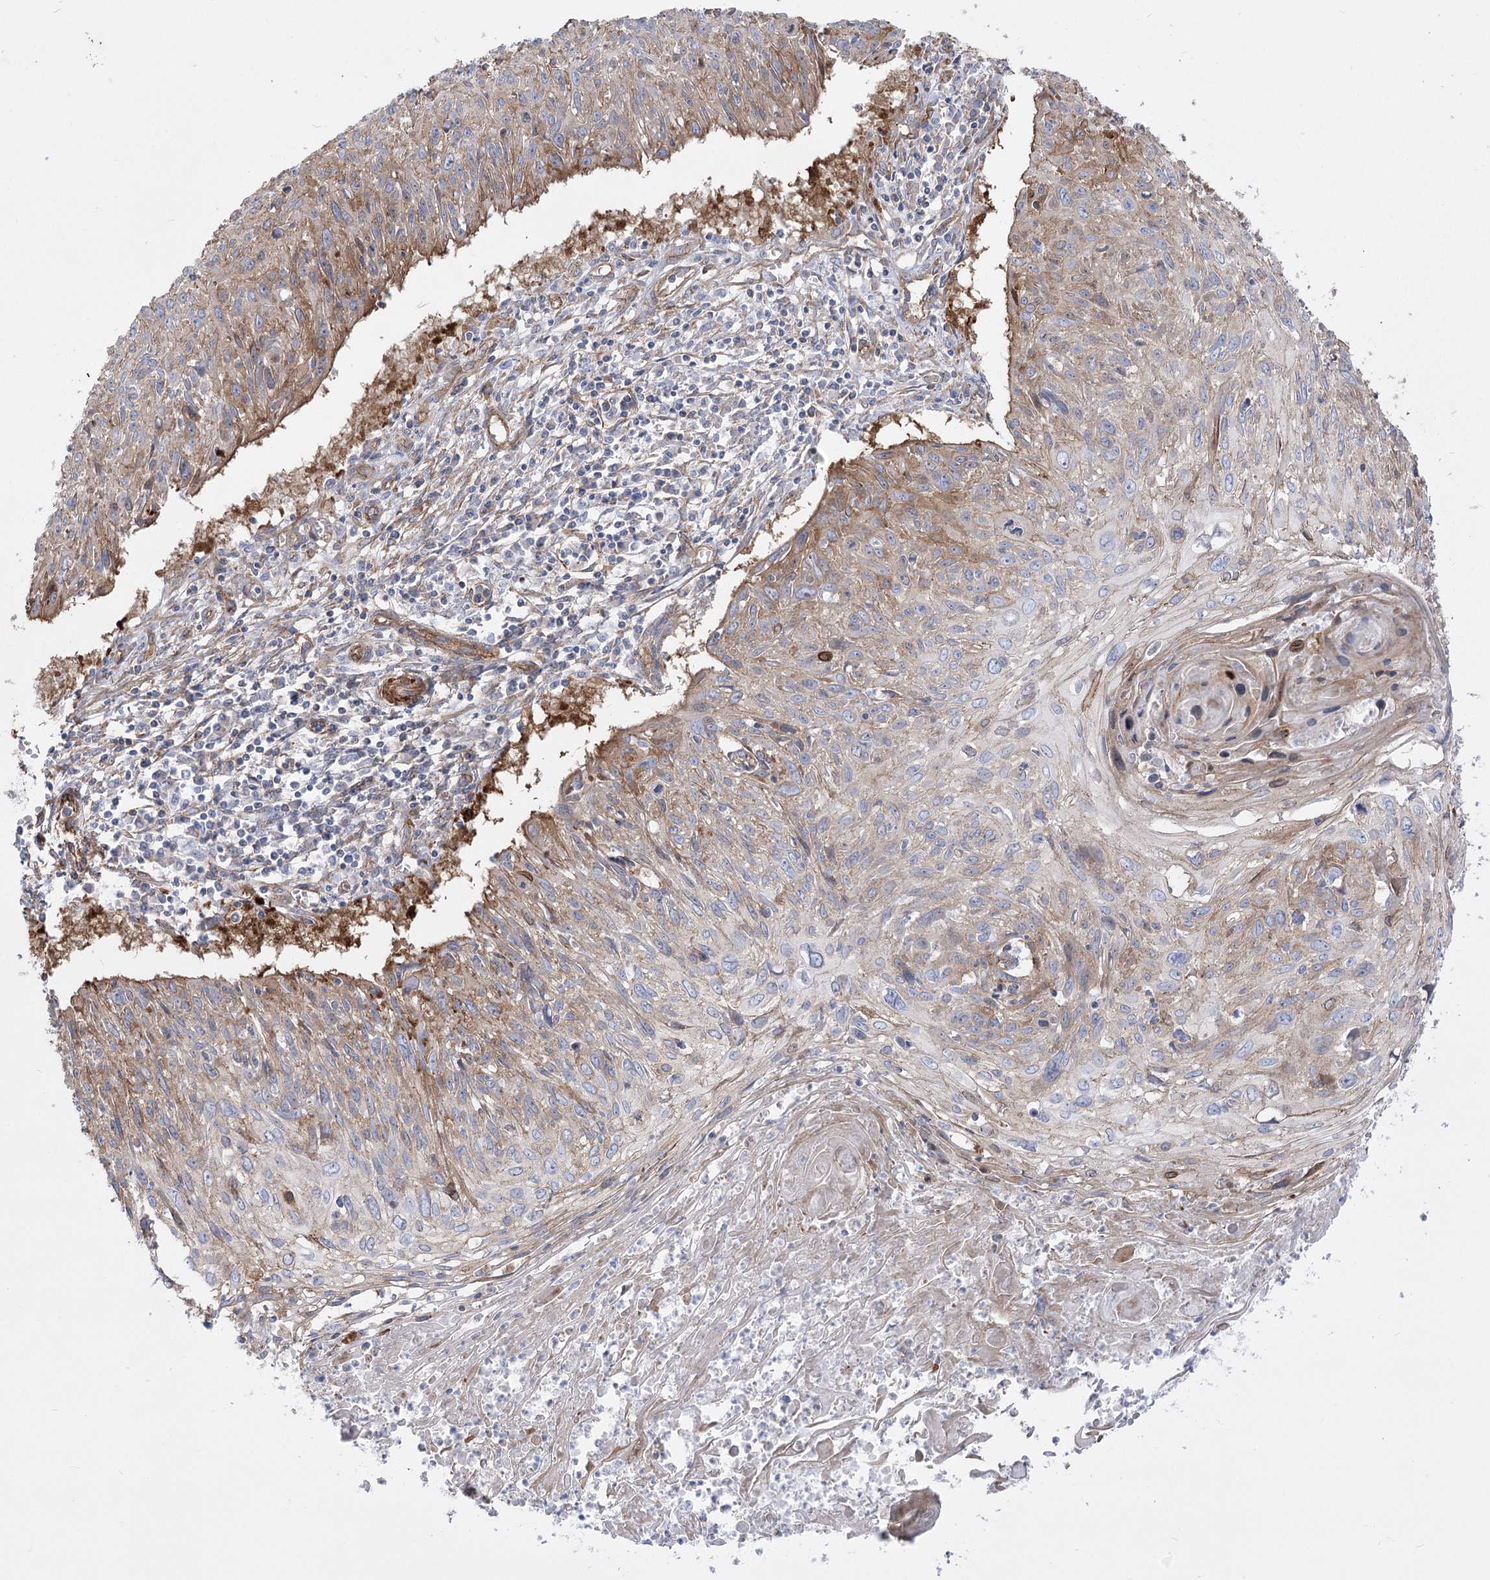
{"staining": {"intensity": "weak", "quantity": "<25%", "location": "cytoplasmic/membranous"}, "tissue": "cervical cancer", "cell_type": "Tumor cells", "image_type": "cancer", "snomed": [{"axis": "morphology", "description": "Squamous cell carcinoma, NOS"}, {"axis": "topography", "description": "Cervix"}], "caption": "Squamous cell carcinoma (cervical) was stained to show a protein in brown. There is no significant expression in tumor cells.", "gene": "PLEKHA5", "patient": {"sex": "female", "age": 51}}